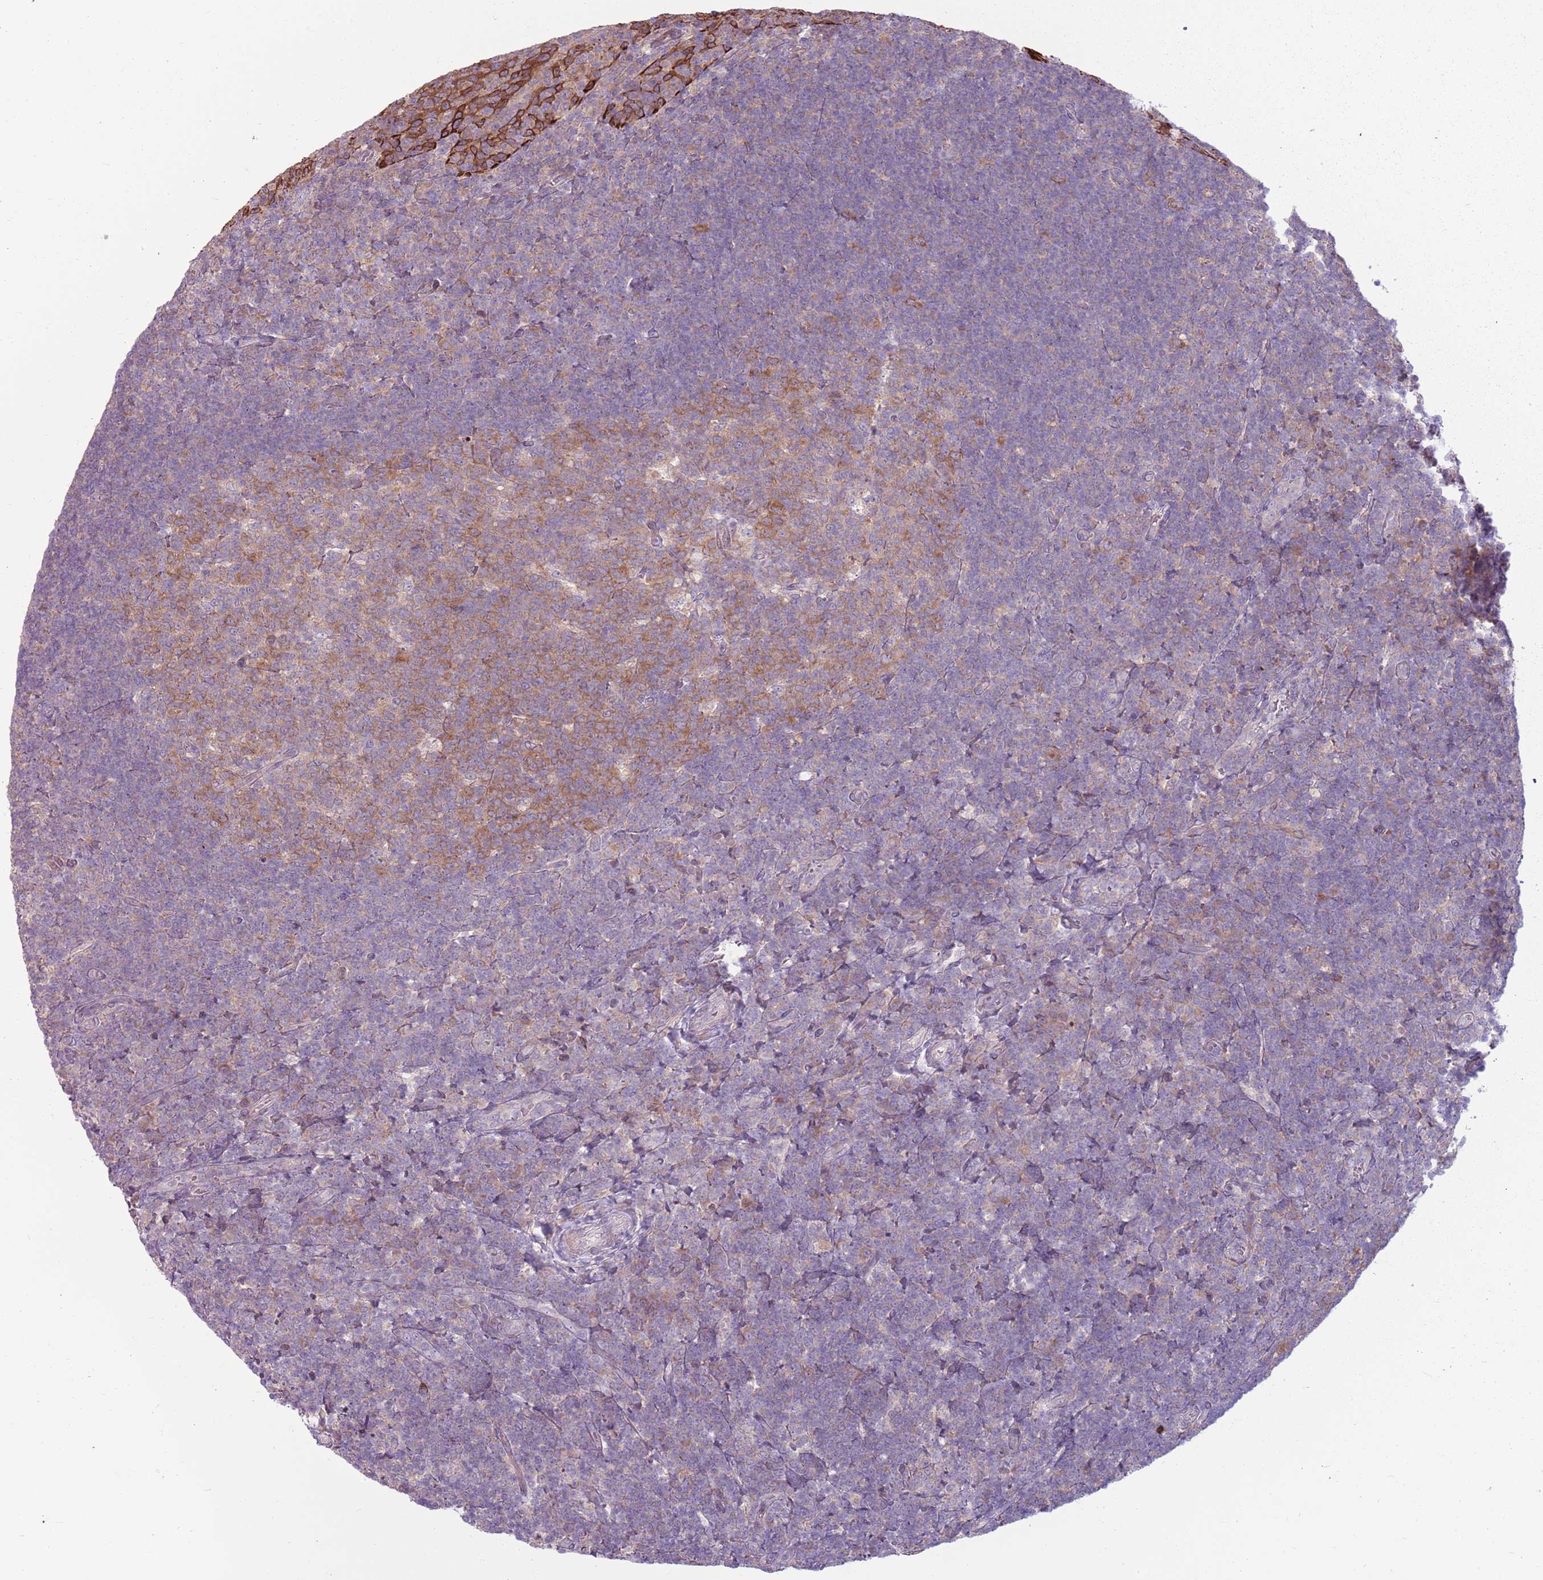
{"staining": {"intensity": "moderate", "quantity": "25%-75%", "location": "cytoplasmic/membranous"}, "tissue": "tonsil", "cell_type": "Germinal center cells", "image_type": "normal", "snomed": [{"axis": "morphology", "description": "Normal tissue, NOS"}, {"axis": "topography", "description": "Tonsil"}], "caption": "Germinal center cells show moderate cytoplasmic/membranous staining in about 25%-75% of cells in unremarkable tonsil. The protein is stained brown, and the nuclei are stained in blue (DAB IHC with brightfield microscopy, high magnification).", "gene": "HSPA14", "patient": {"sex": "female", "age": 10}}